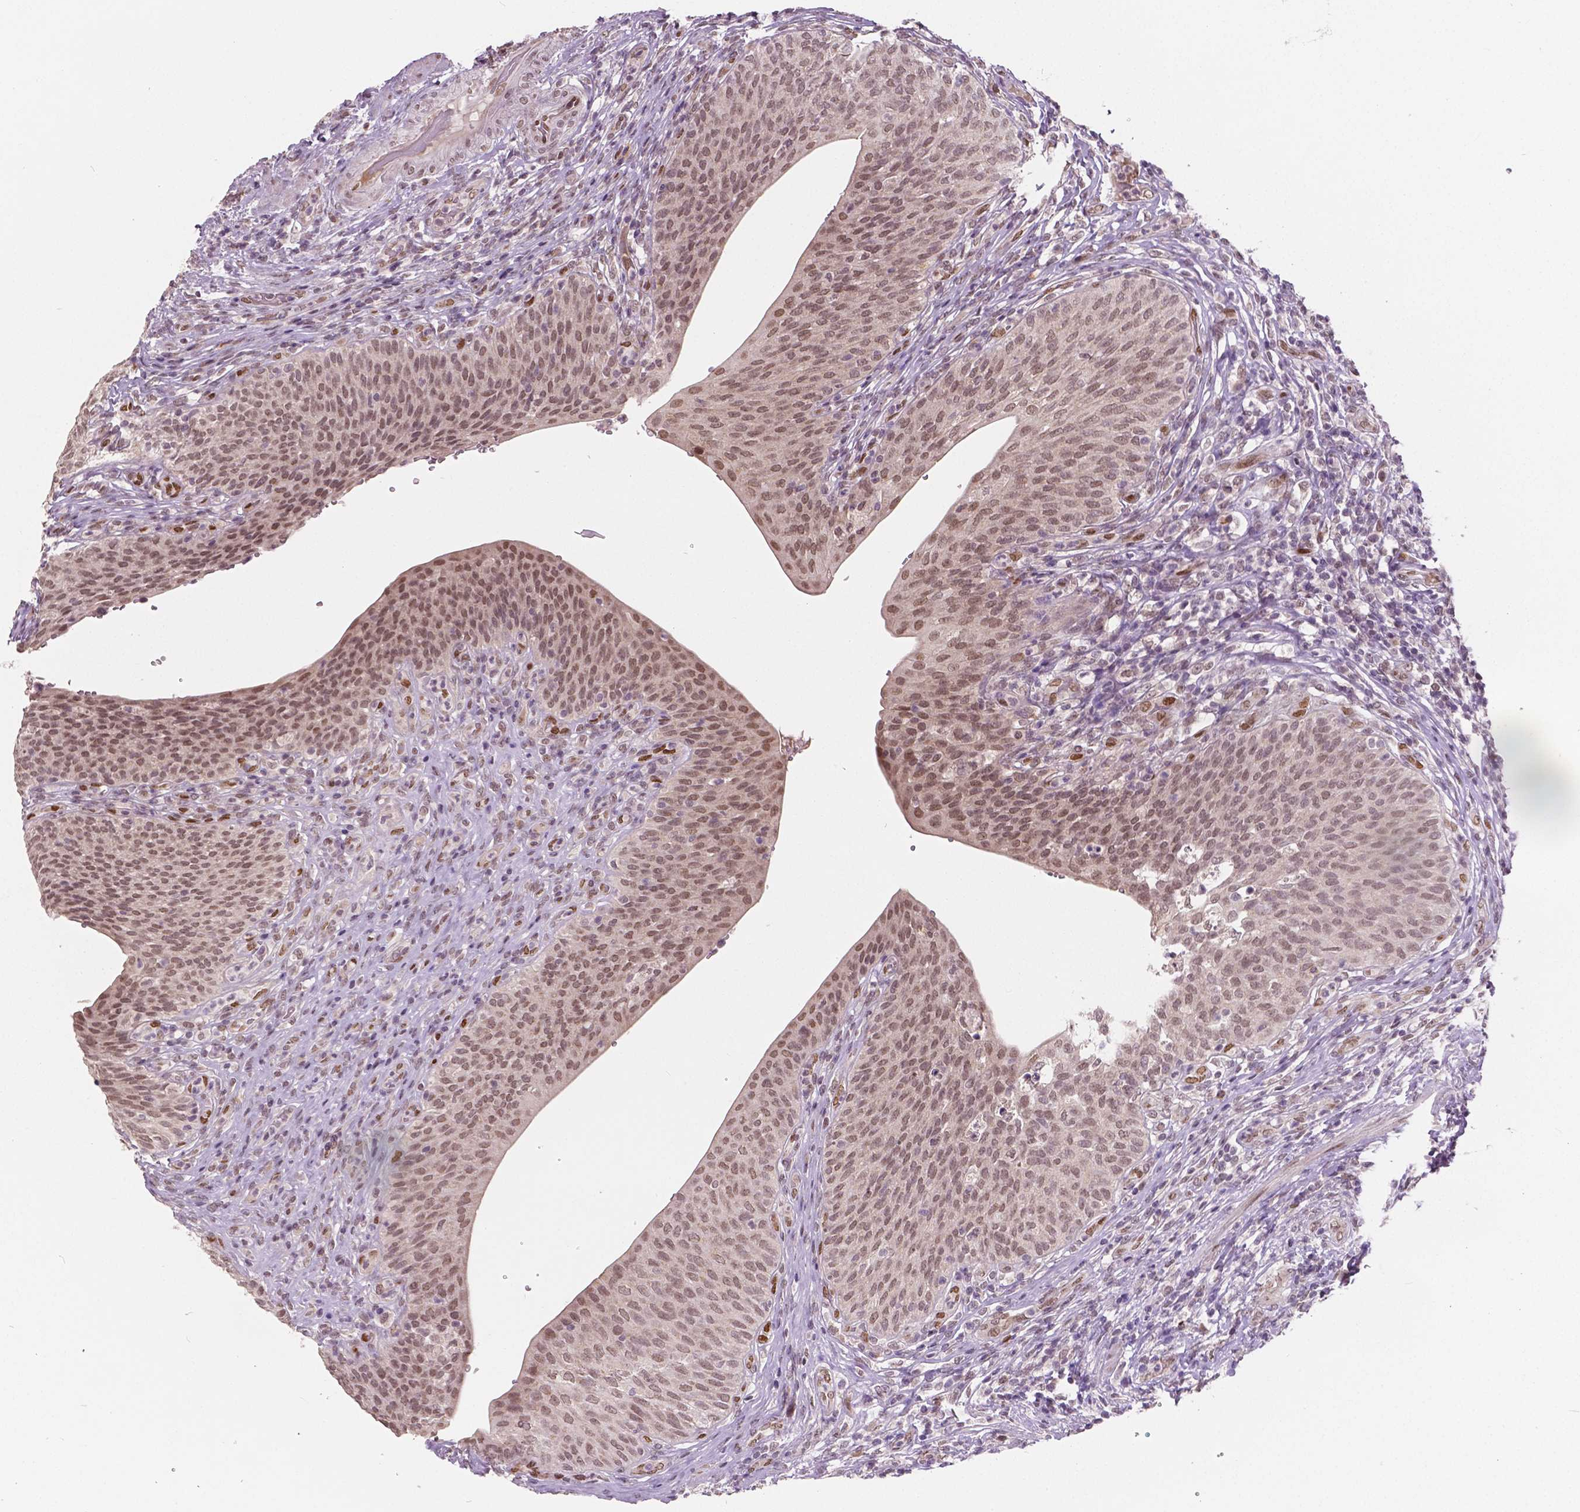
{"staining": {"intensity": "weak", "quantity": ">75%", "location": "nuclear"}, "tissue": "urinary bladder", "cell_type": "Urothelial cells", "image_type": "normal", "snomed": [{"axis": "morphology", "description": "Normal tissue, NOS"}, {"axis": "topography", "description": "Urinary bladder"}, {"axis": "topography", "description": "Peripheral nerve tissue"}], "caption": "Protein expression analysis of unremarkable urinary bladder exhibits weak nuclear staining in about >75% of urothelial cells.", "gene": "HMBOX1", "patient": {"sex": "male", "age": 66}}